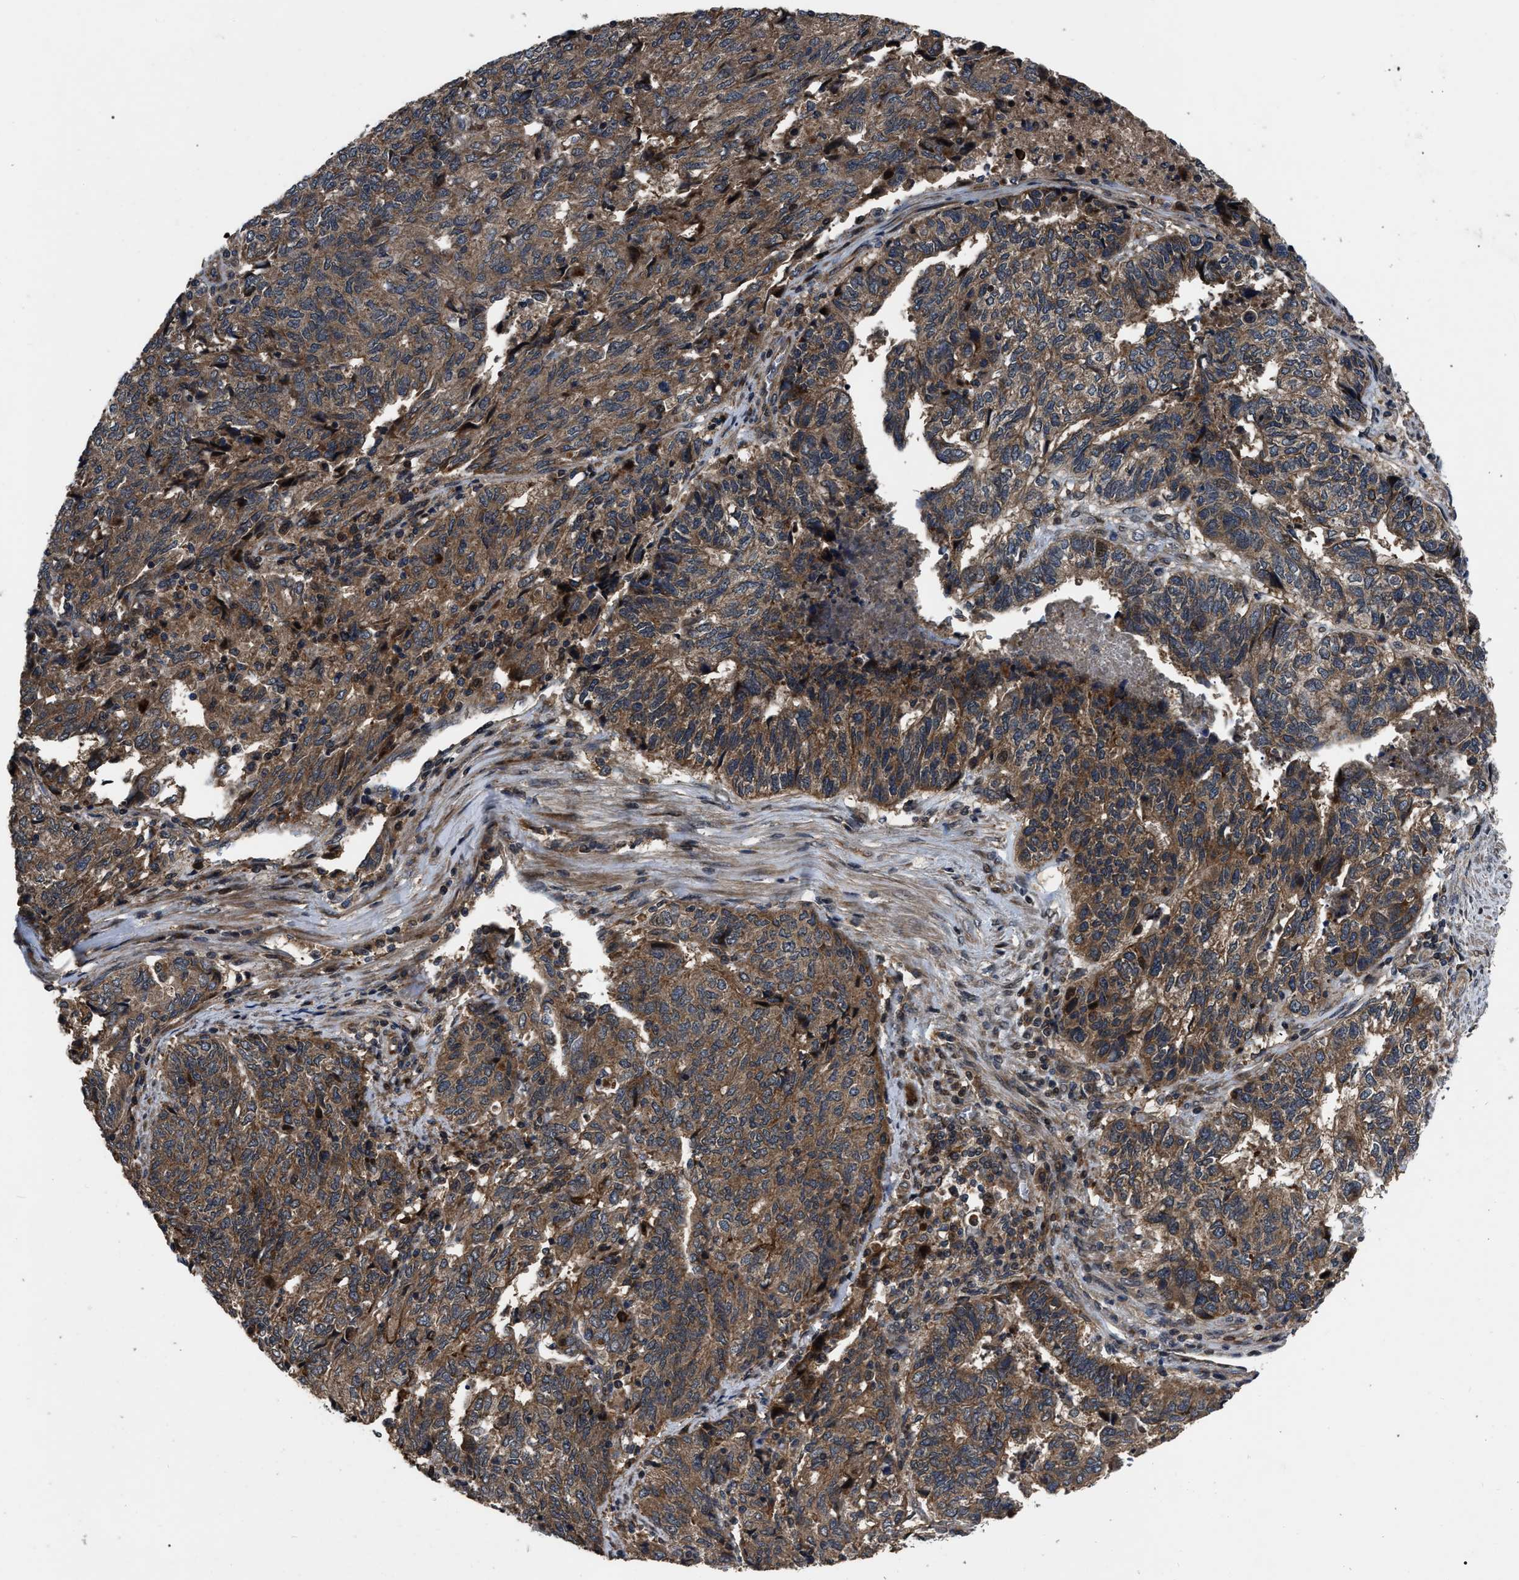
{"staining": {"intensity": "moderate", "quantity": ">75%", "location": "cytoplasmic/membranous"}, "tissue": "endometrial cancer", "cell_type": "Tumor cells", "image_type": "cancer", "snomed": [{"axis": "morphology", "description": "Adenocarcinoma, NOS"}, {"axis": "topography", "description": "Endometrium"}], "caption": "Endometrial adenocarcinoma tissue reveals moderate cytoplasmic/membranous positivity in approximately >75% of tumor cells, visualized by immunohistochemistry.", "gene": "PPWD1", "patient": {"sex": "female", "age": 80}}